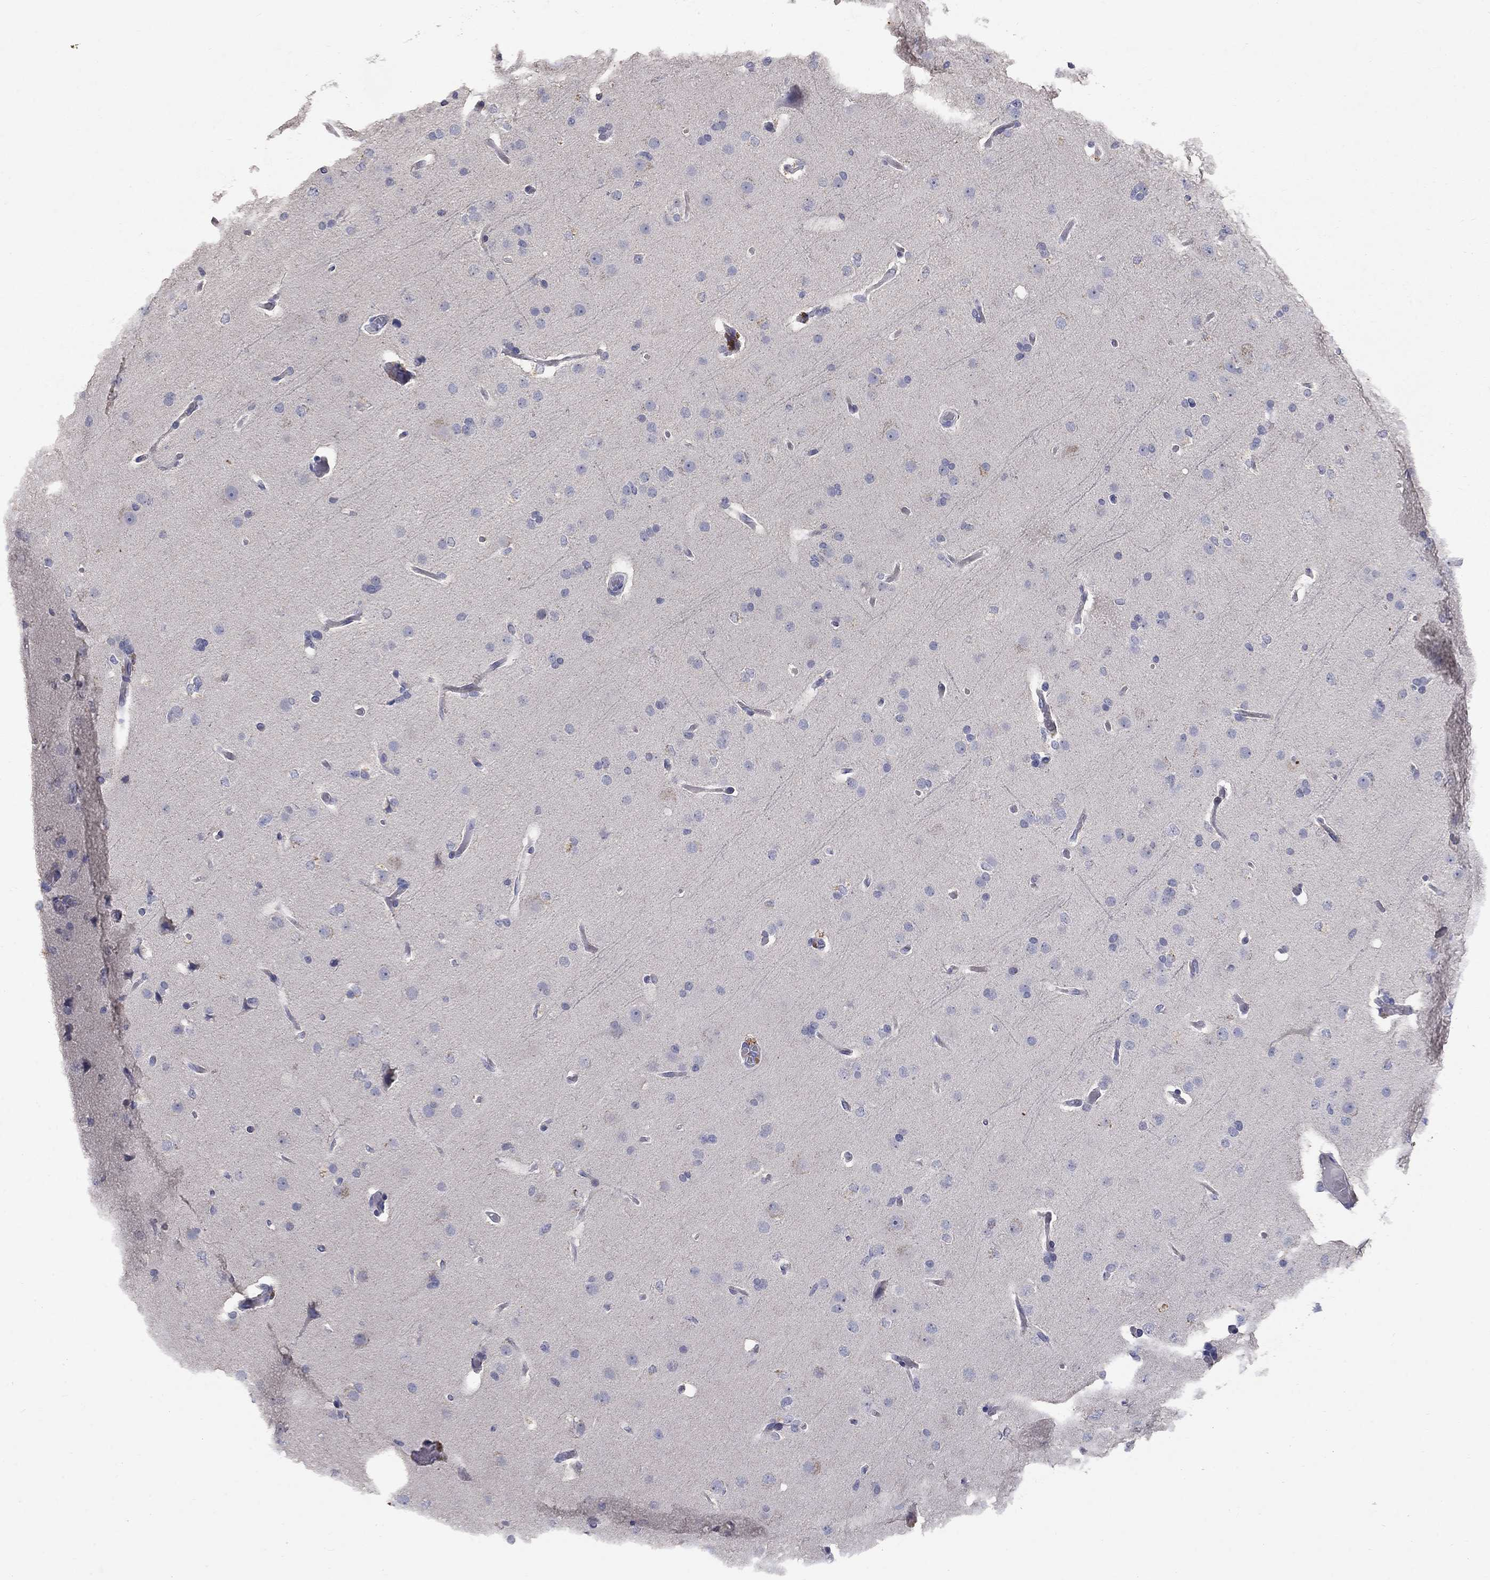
{"staining": {"intensity": "negative", "quantity": "none", "location": "none"}, "tissue": "glioma", "cell_type": "Tumor cells", "image_type": "cancer", "snomed": [{"axis": "morphology", "description": "Glioma, malignant, Low grade"}, {"axis": "topography", "description": "Brain"}], "caption": "The micrograph exhibits no significant expression in tumor cells of malignant glioma (low-grade).", "gene": "PTH1R", "patient": {"sex": "male", "age": 41}}